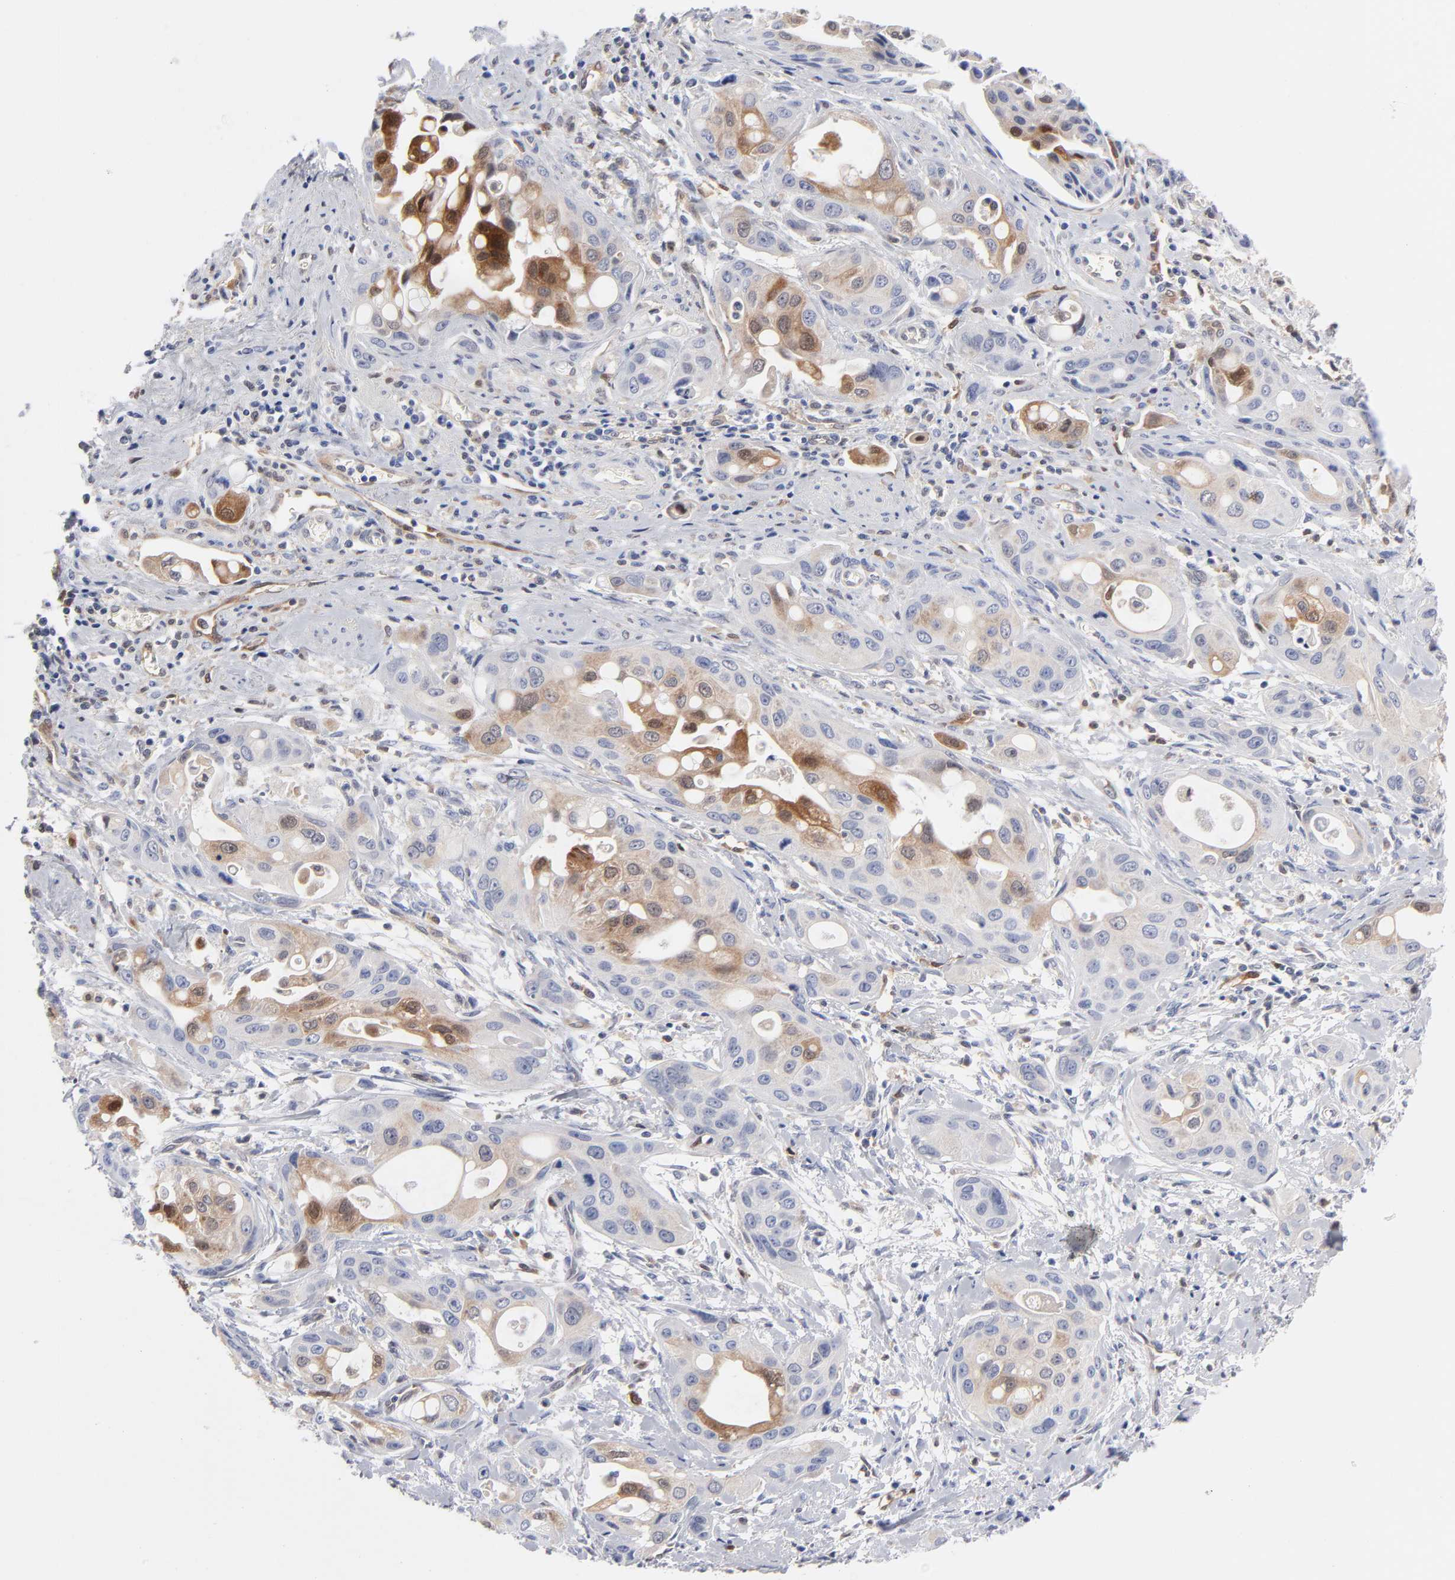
{"staining": {"intensity": "moderate", "quantity": "<25%", "location": "cytoplasmic/membranous"}, "tissue": "pancreatic cancer", "cell_type": "Tumor cells", "image_type": "cancer", "snomed": [{"axis": "morphology", "description": "Adenocarcinoma, NOS"}, {"axis": "topography", "description": "Pancreas"}], "caption": "Immunohistochemistry (IHC) (DAB (3,3'-diaminobenzidine)) staining of human pancreatic adenocarcinoma exhibits moderate cytoplasmic/membranous protein staining in about <25% of tumor cells. Nuclei are stained in blue.", "gene": "ARRB1", "patient": {"sex": "female", "age": 60}}